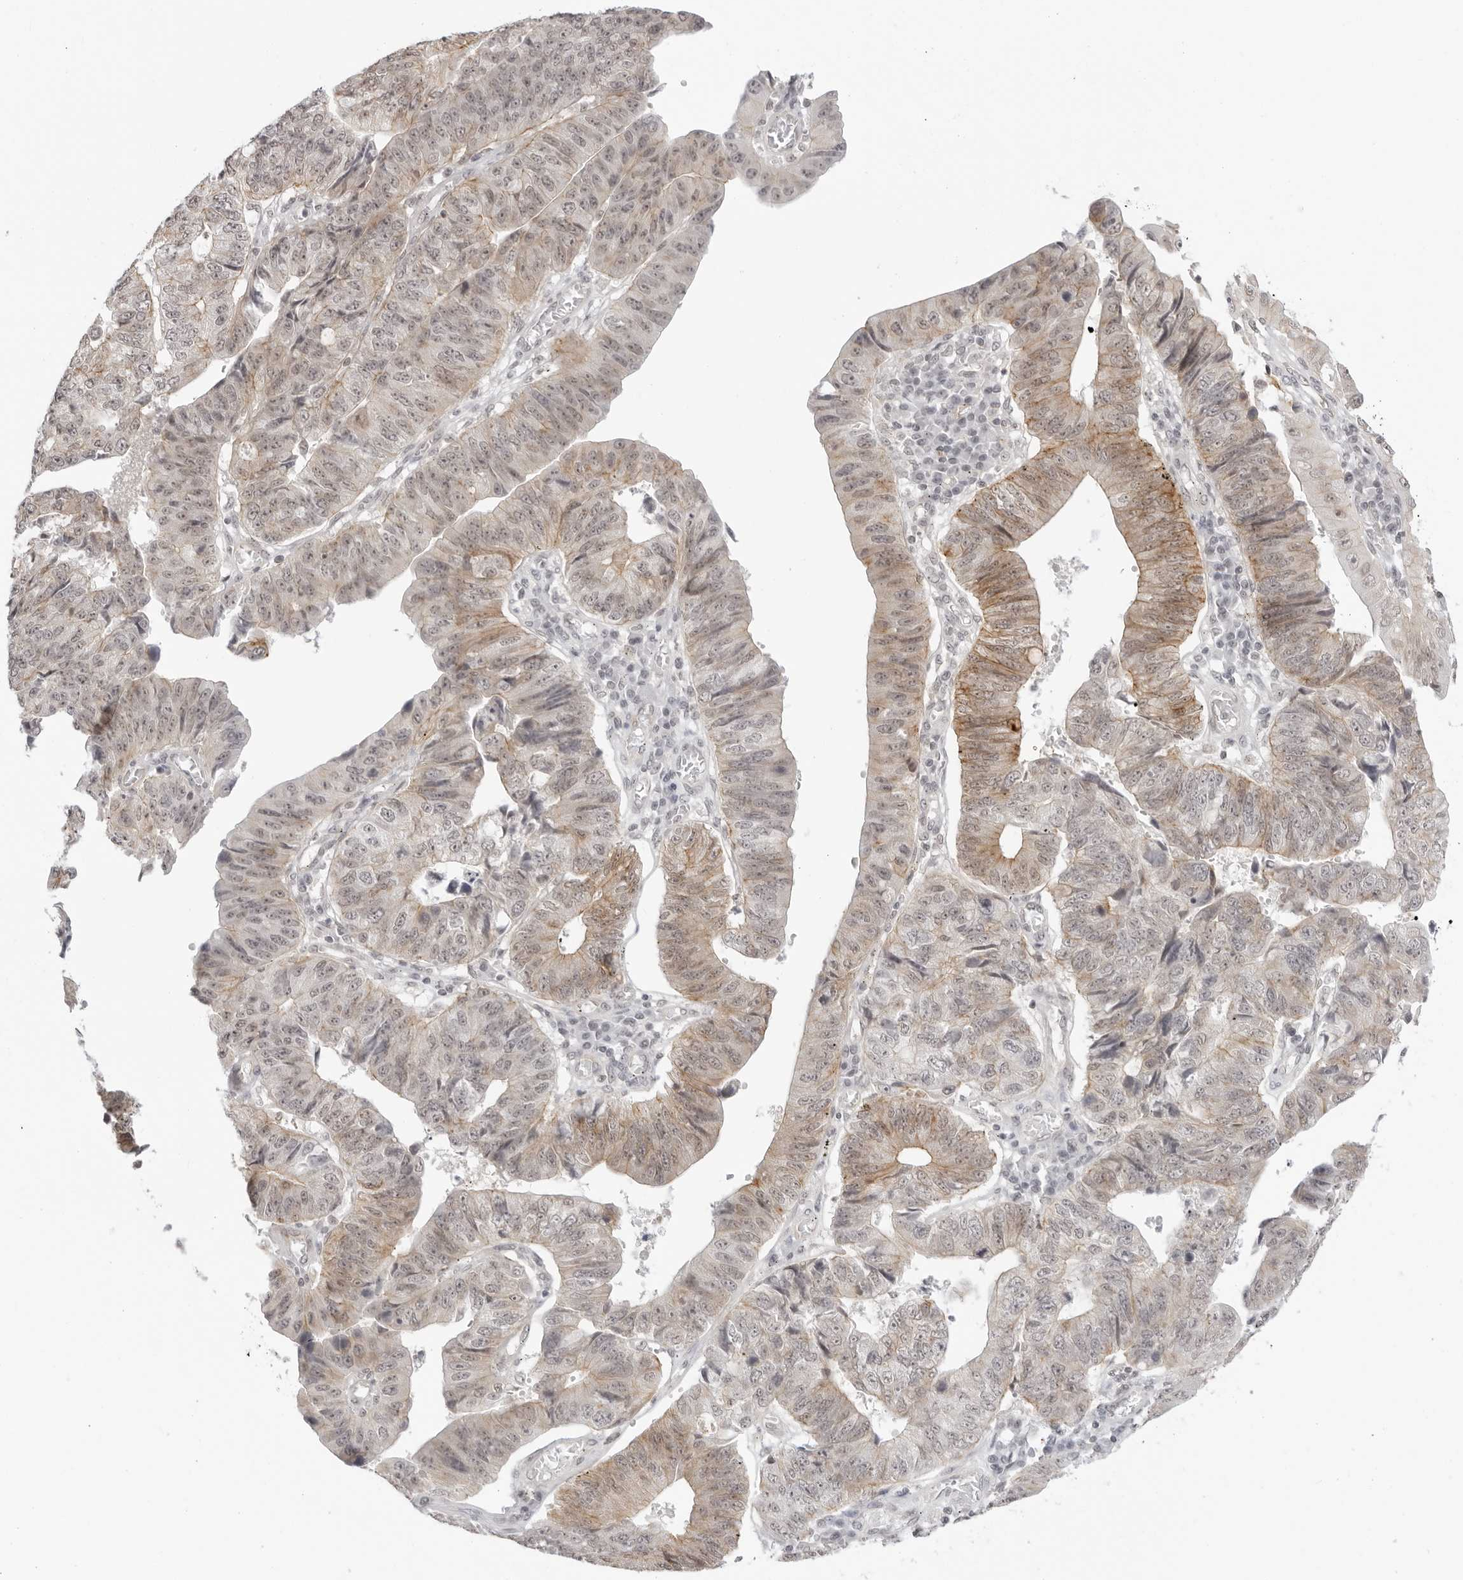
{"staining": {"intensity": "moderate", "quantity": ">75%", "location": "cytoplasmic/membranous"}, "tissue": "stomach cancer", "cell_type": "Tumor cells", "image_type": "cancer", "snomed": [{"axis": "morphology", "description": "Adenocarcinoma, NOS"}, {"axis": "topography", "description": "Stomach"}], "caption": "High-power microscopy captured an immunohistochemistry photomicrograph of adenocarcinoma (stomach), revealing moderate cytoplasmic/membranous expression in approximately >75% of tumor cells.", "gene": "TRAPPC3", "patient": {"sex": "male", "age": 59}}